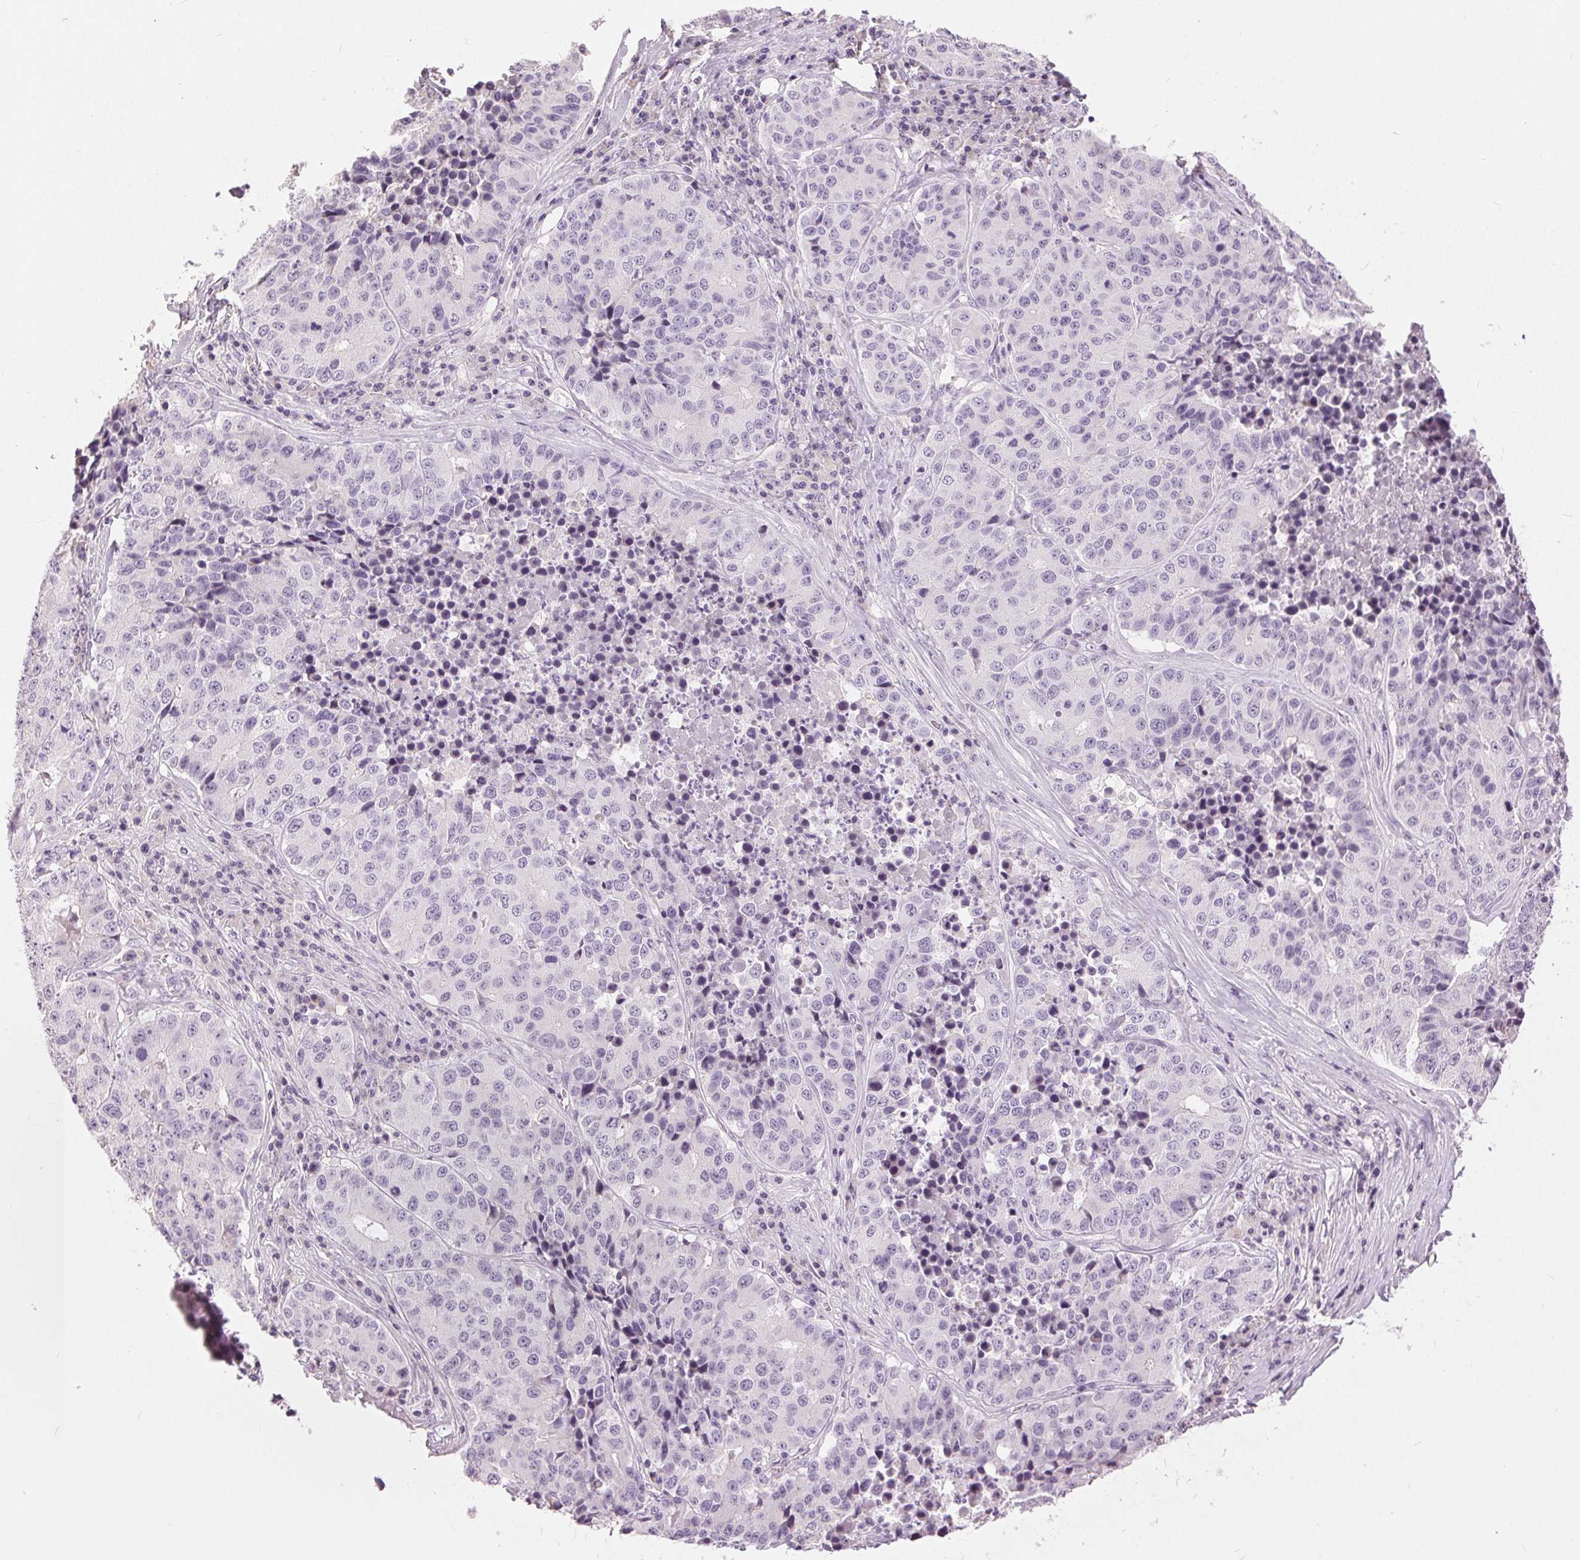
{"staining": {"intensity": "negative", "quantity": "none", "location": "none"}, "tissue": "stomach cancer", "cell_type": "Tumor cells", "image_type": "cancer", "snomed": [{"axis": "morphology", "description": "Adenocarcinoma, NOS"}, {"axis": "topography", "description": "Stomach"}], "caption": "Immunohistochemical staining of human stomach cancer (adenocarcinoma) displays no significant staining in tumor cells. (DAB immunohistochemistry with hematoxylin counter stain).", "gene": "DSG3", "patient": {"sex": "male", "age": 71}}